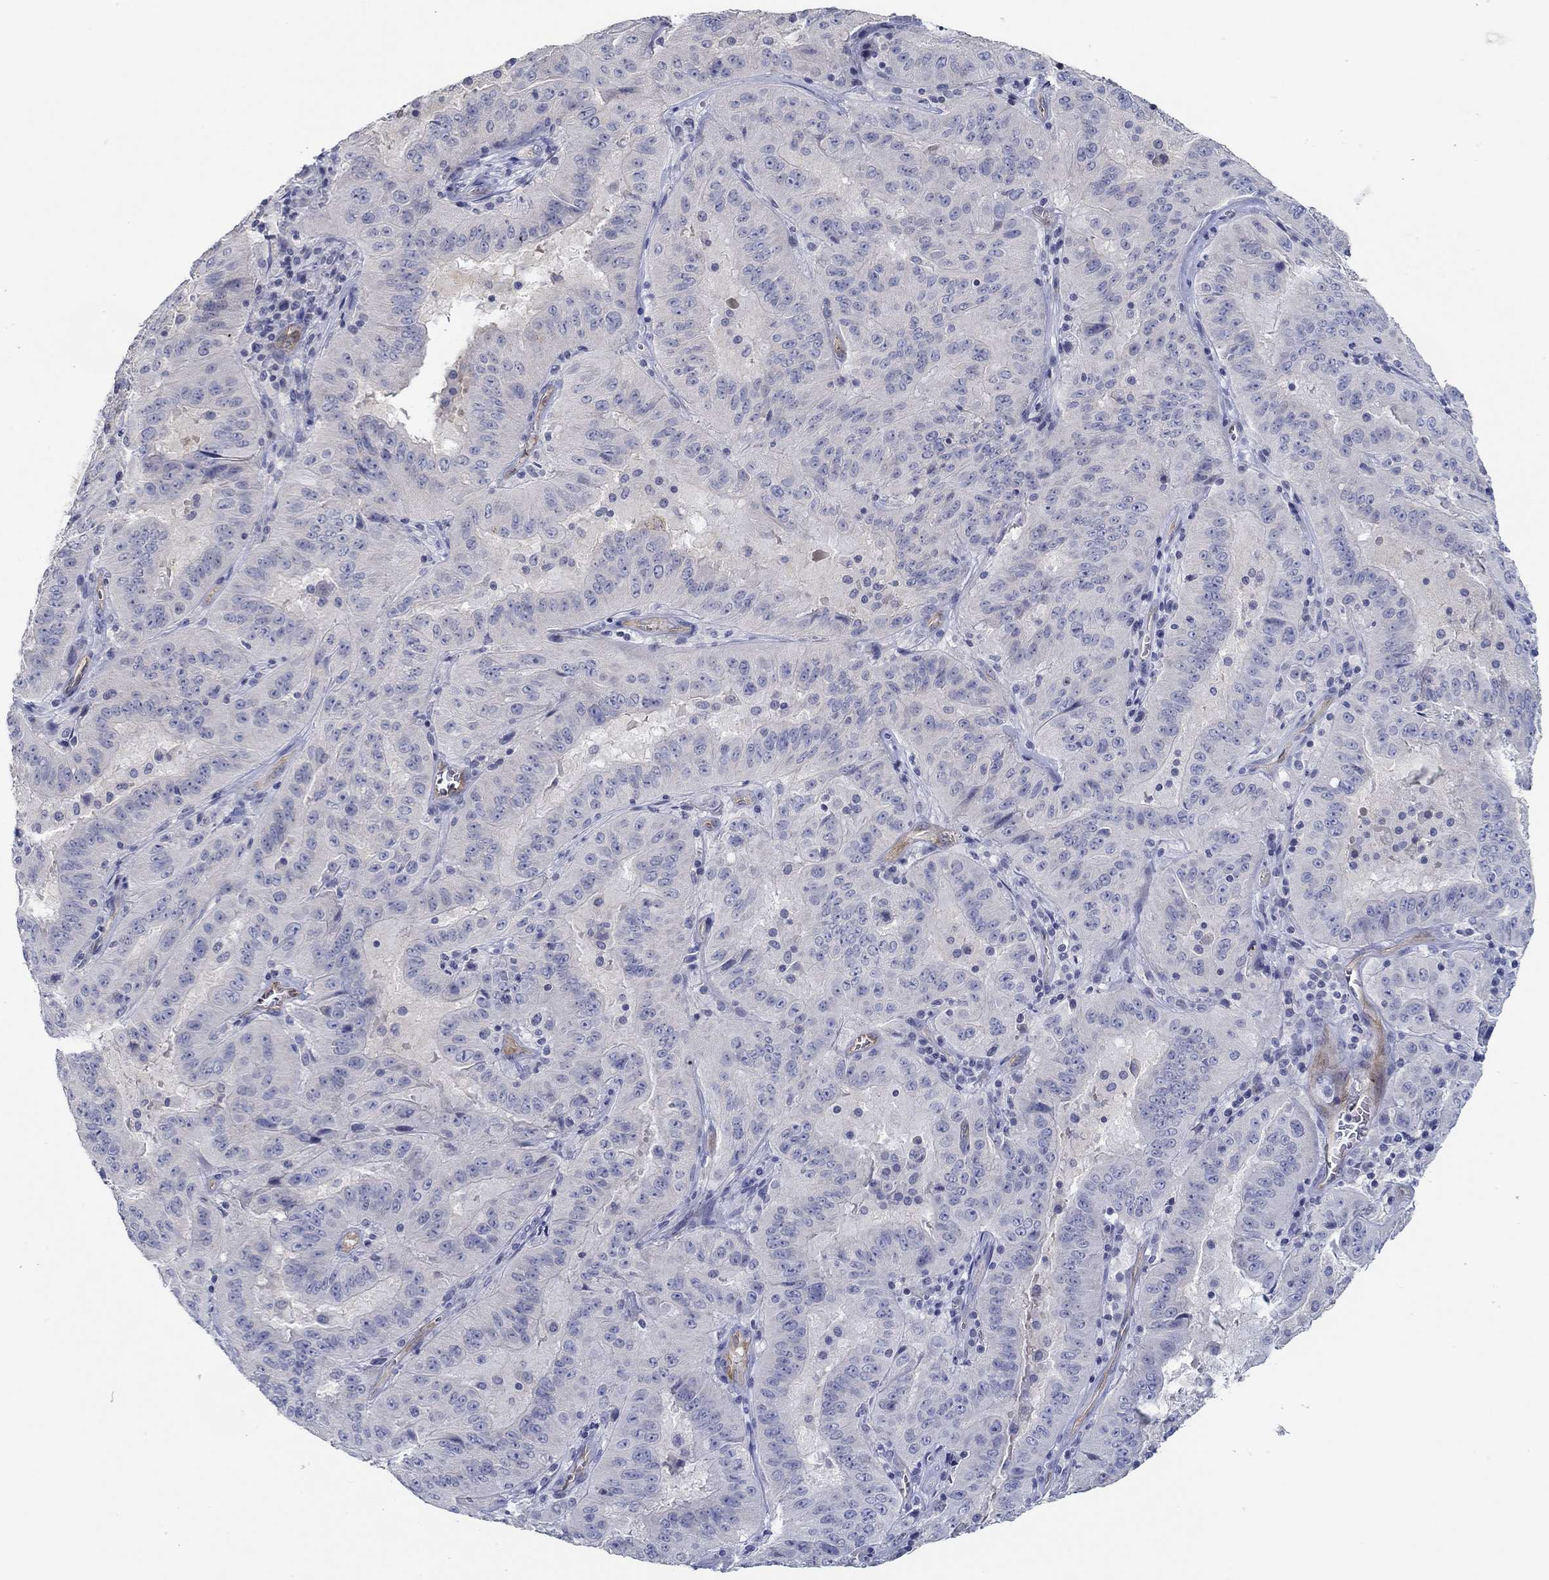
{"staining": {"intensity": "negative", "quantity": "none", "location": "none"}, "tissue": "pancreatic cancer", "cell_type": "Tumor cells", "image_type": "cancer", "snomed": [{"axis": "morphology", "description": "Adenocarcinoma, NOS"}, {"axis": "topography", "description": "Pancreas"}], "caption": "The immunohistochemistry (IHC) micrograph has no significant positivity in tumor cells of pancreatic adenocarcinoma tissue.", "gene": "GJA5", "patient": {"sex": "male", "age": 63}}